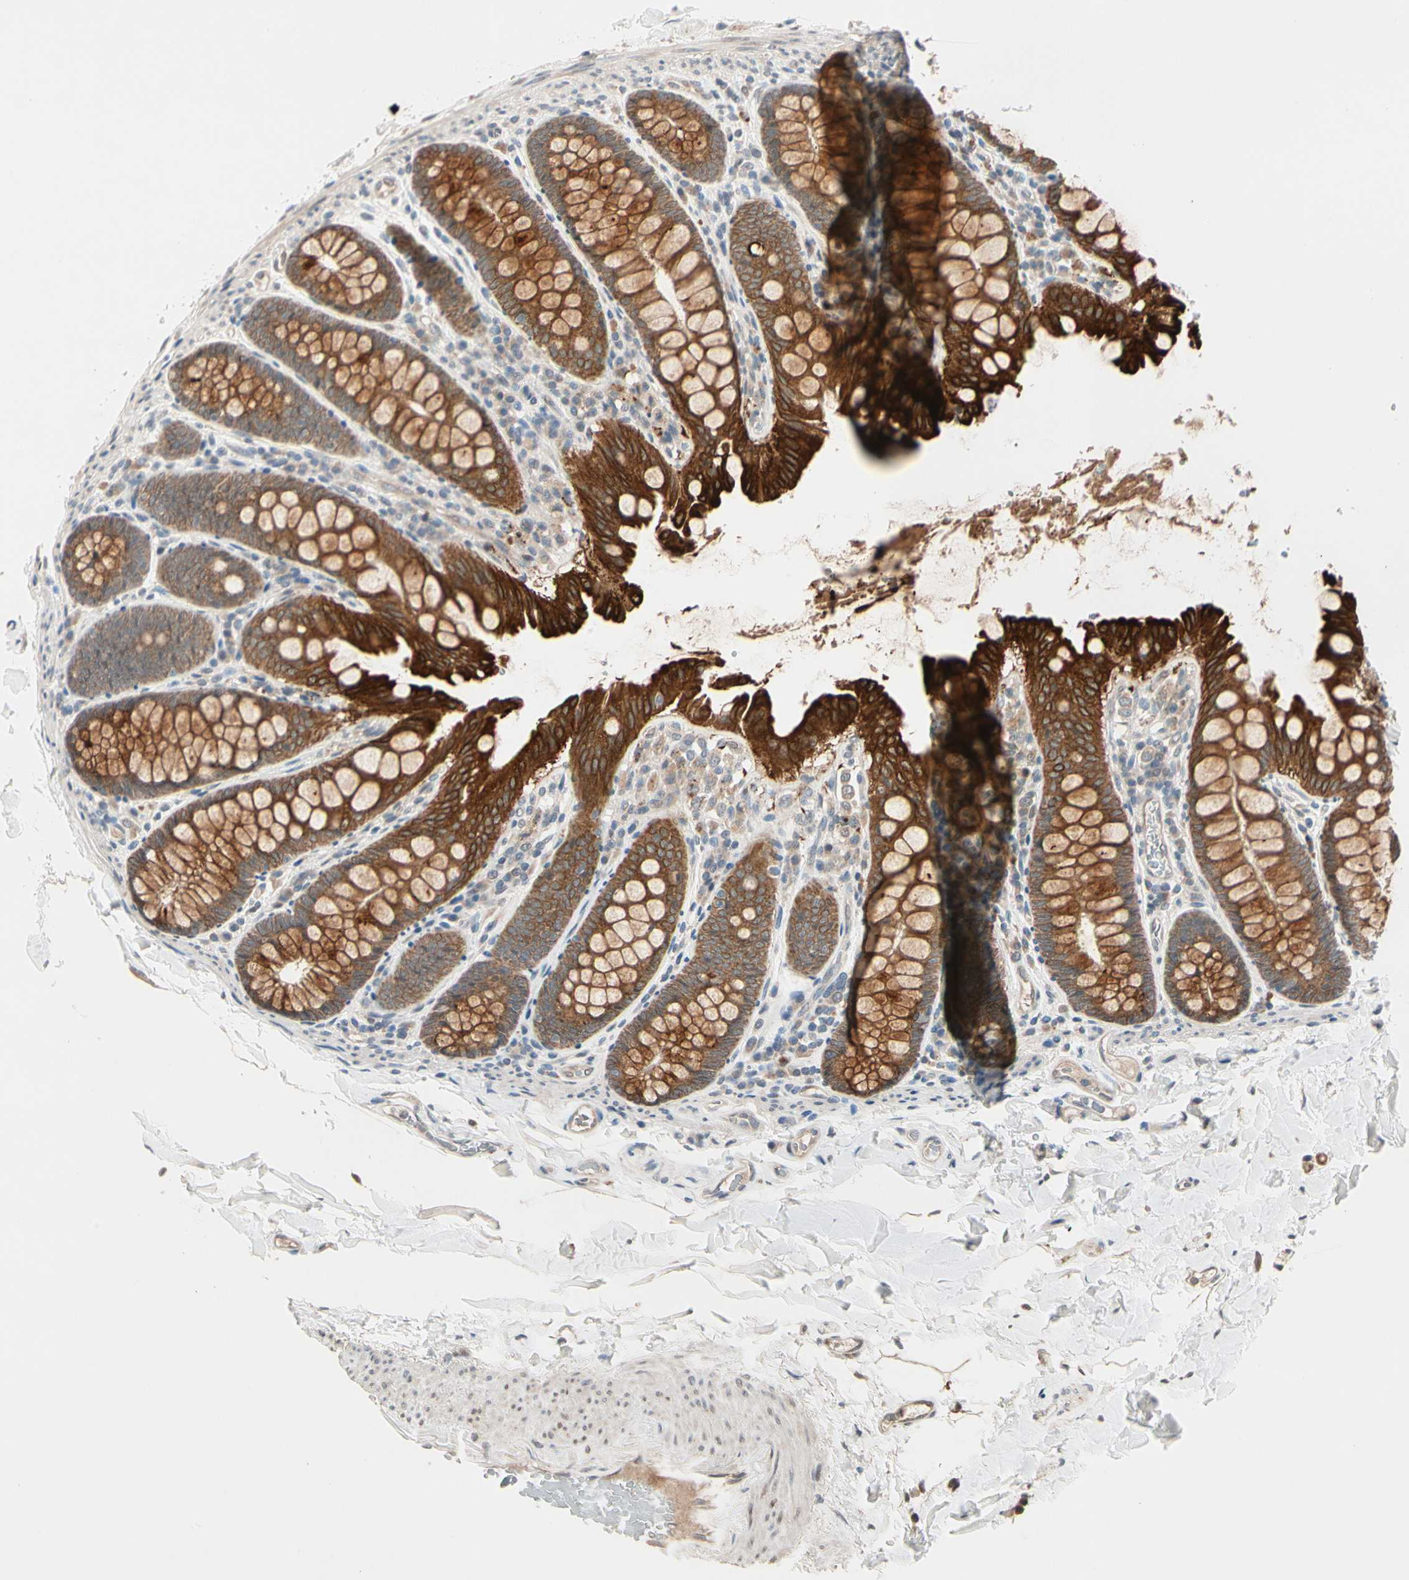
{"staining": {"intensity": "weak", "quantity": ">75%", "location": "cytoplasmic/membranous"}, "tissue": "colon", "cell_type": "Endothelial cells", "image_type": "normal", "snomed": [{"axis": "morphology", "description": "Normal tissue, NOS"}, {"axis": "topography", "description": "Colon"}], "caption": "High-power microscopy captured an immunohistochemistry (IHC) photomicrograph of benign colon, revealing weak cytoplasmic/membranous expression in about >75% of endothelial cells.", "gene": "ACSL5", "patient": {"sex": "female", "age": 61}}